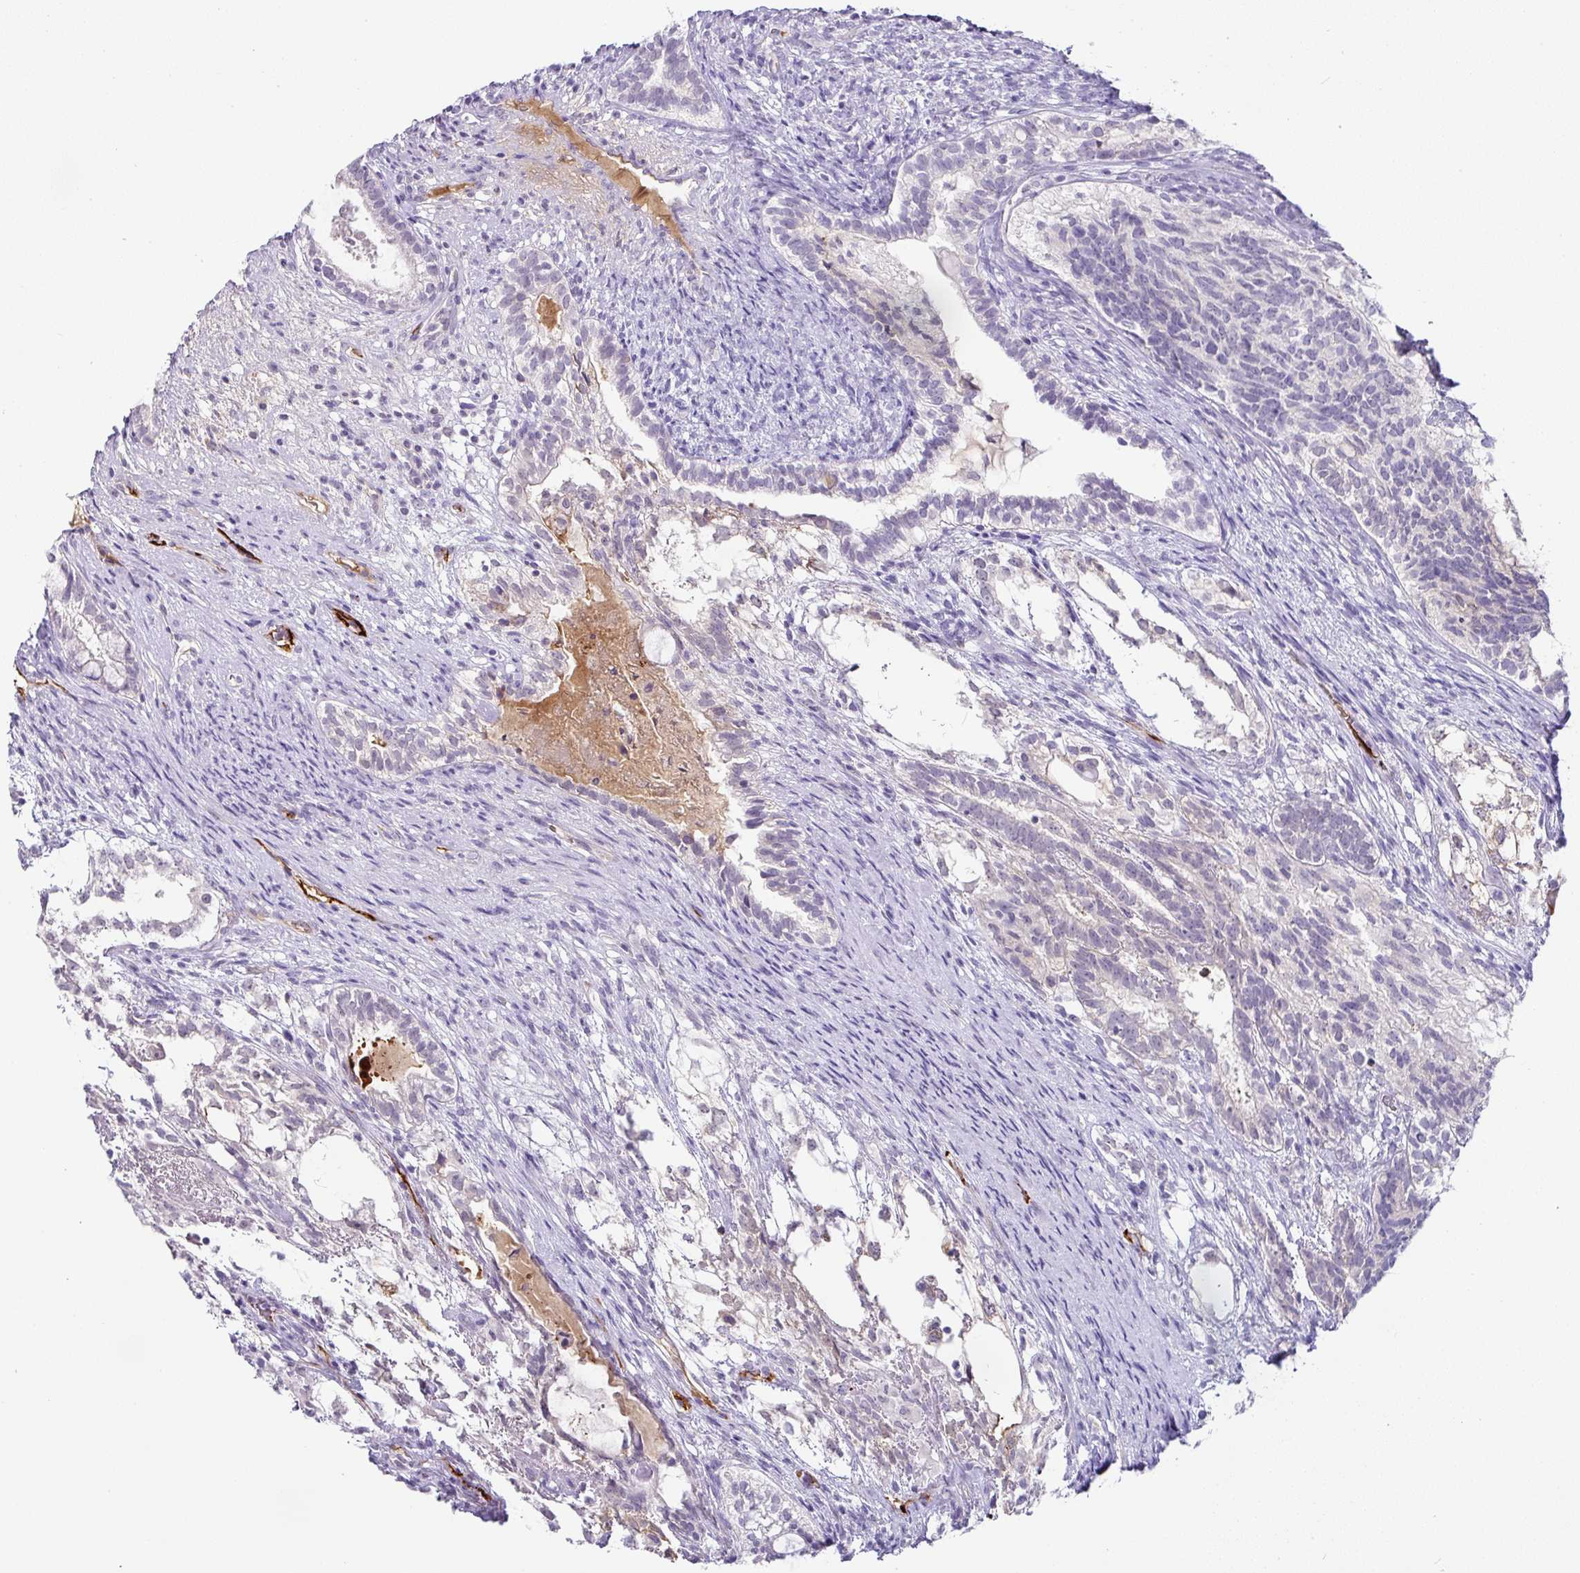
{"staining": {"intensity": "negative", "quantity": "none", "location": "none"}, "tissue": "testis cancer", "cell_type": "Tumor cells", "image_type": "cancer", "snomed": [{"axis": "morphology", "description": "Seminoma, NOS"}, {"axis": "morphology", "description": "Carcinoma, Embryonal, NOS"}, {"axis": "topography", "description": "Testis"}], "caption": "Immunohistochemistry (IHC) image of embryonal carcinoma (testis) stained for a protein (brown), which exhibits no expression in tumor cells.", "gene": "FGF17", "patient": {"sex": "male", "age": 41}}